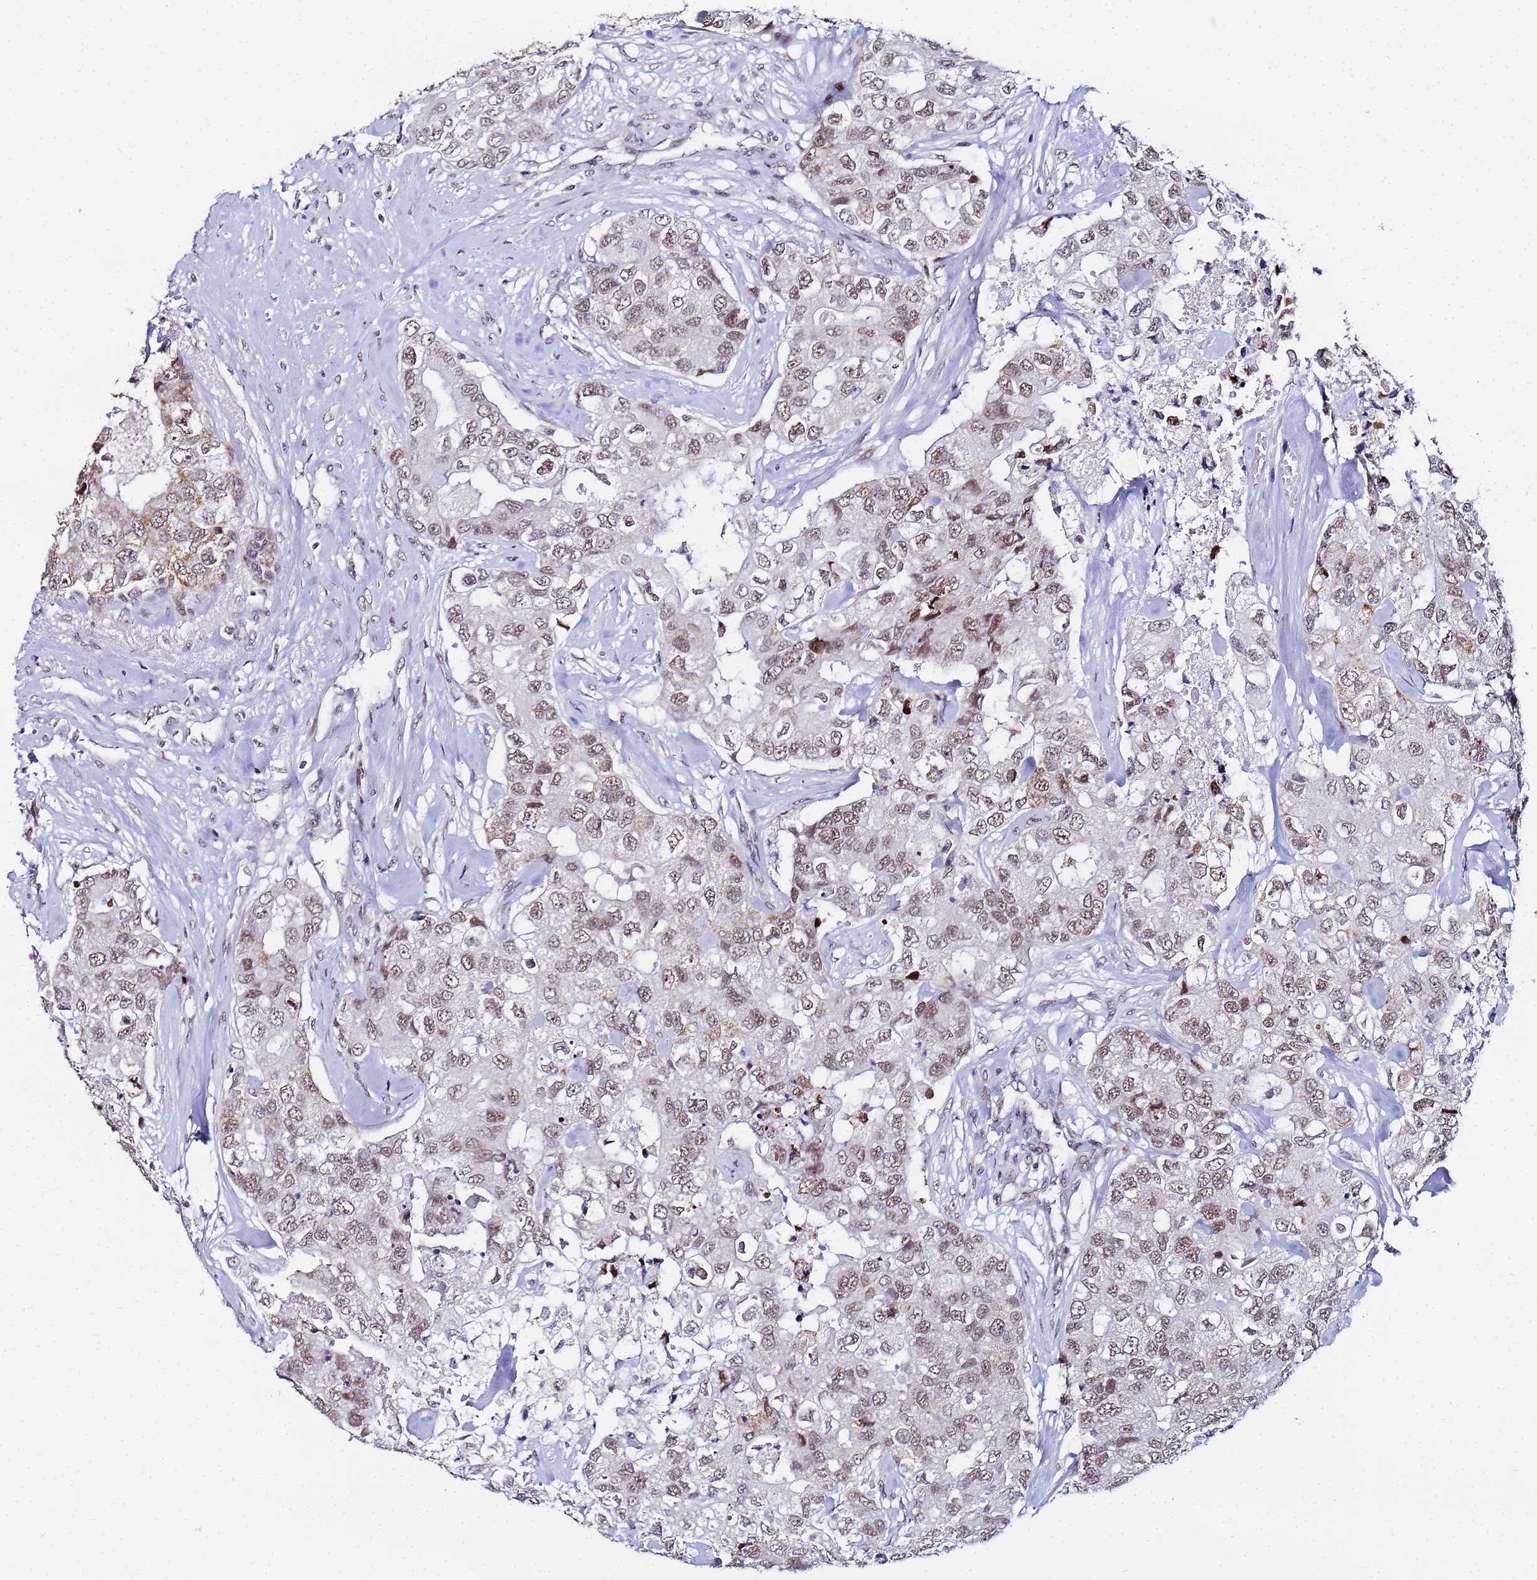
{"staining": {"intensity": "moderate", "quantity": ">75%", "location": "nuclear"}, "tissue": "breast cancer", "cell_type": "Tumor cells", "image_type": "cancer", "snomed": [{"axis": "morphology", "description": "Duct carcinoma"}, {"axis": "topography", "description": "Breast"}], "caption": "Immunohistochemical staining of breast intraductal carcinoma exhibits moderate nuclear protein expression in about >75% of tumor cells. Nuclei are stained in blue.", "gene": "CKMT1A", "patient": {"sex": "female", "age": 62}}